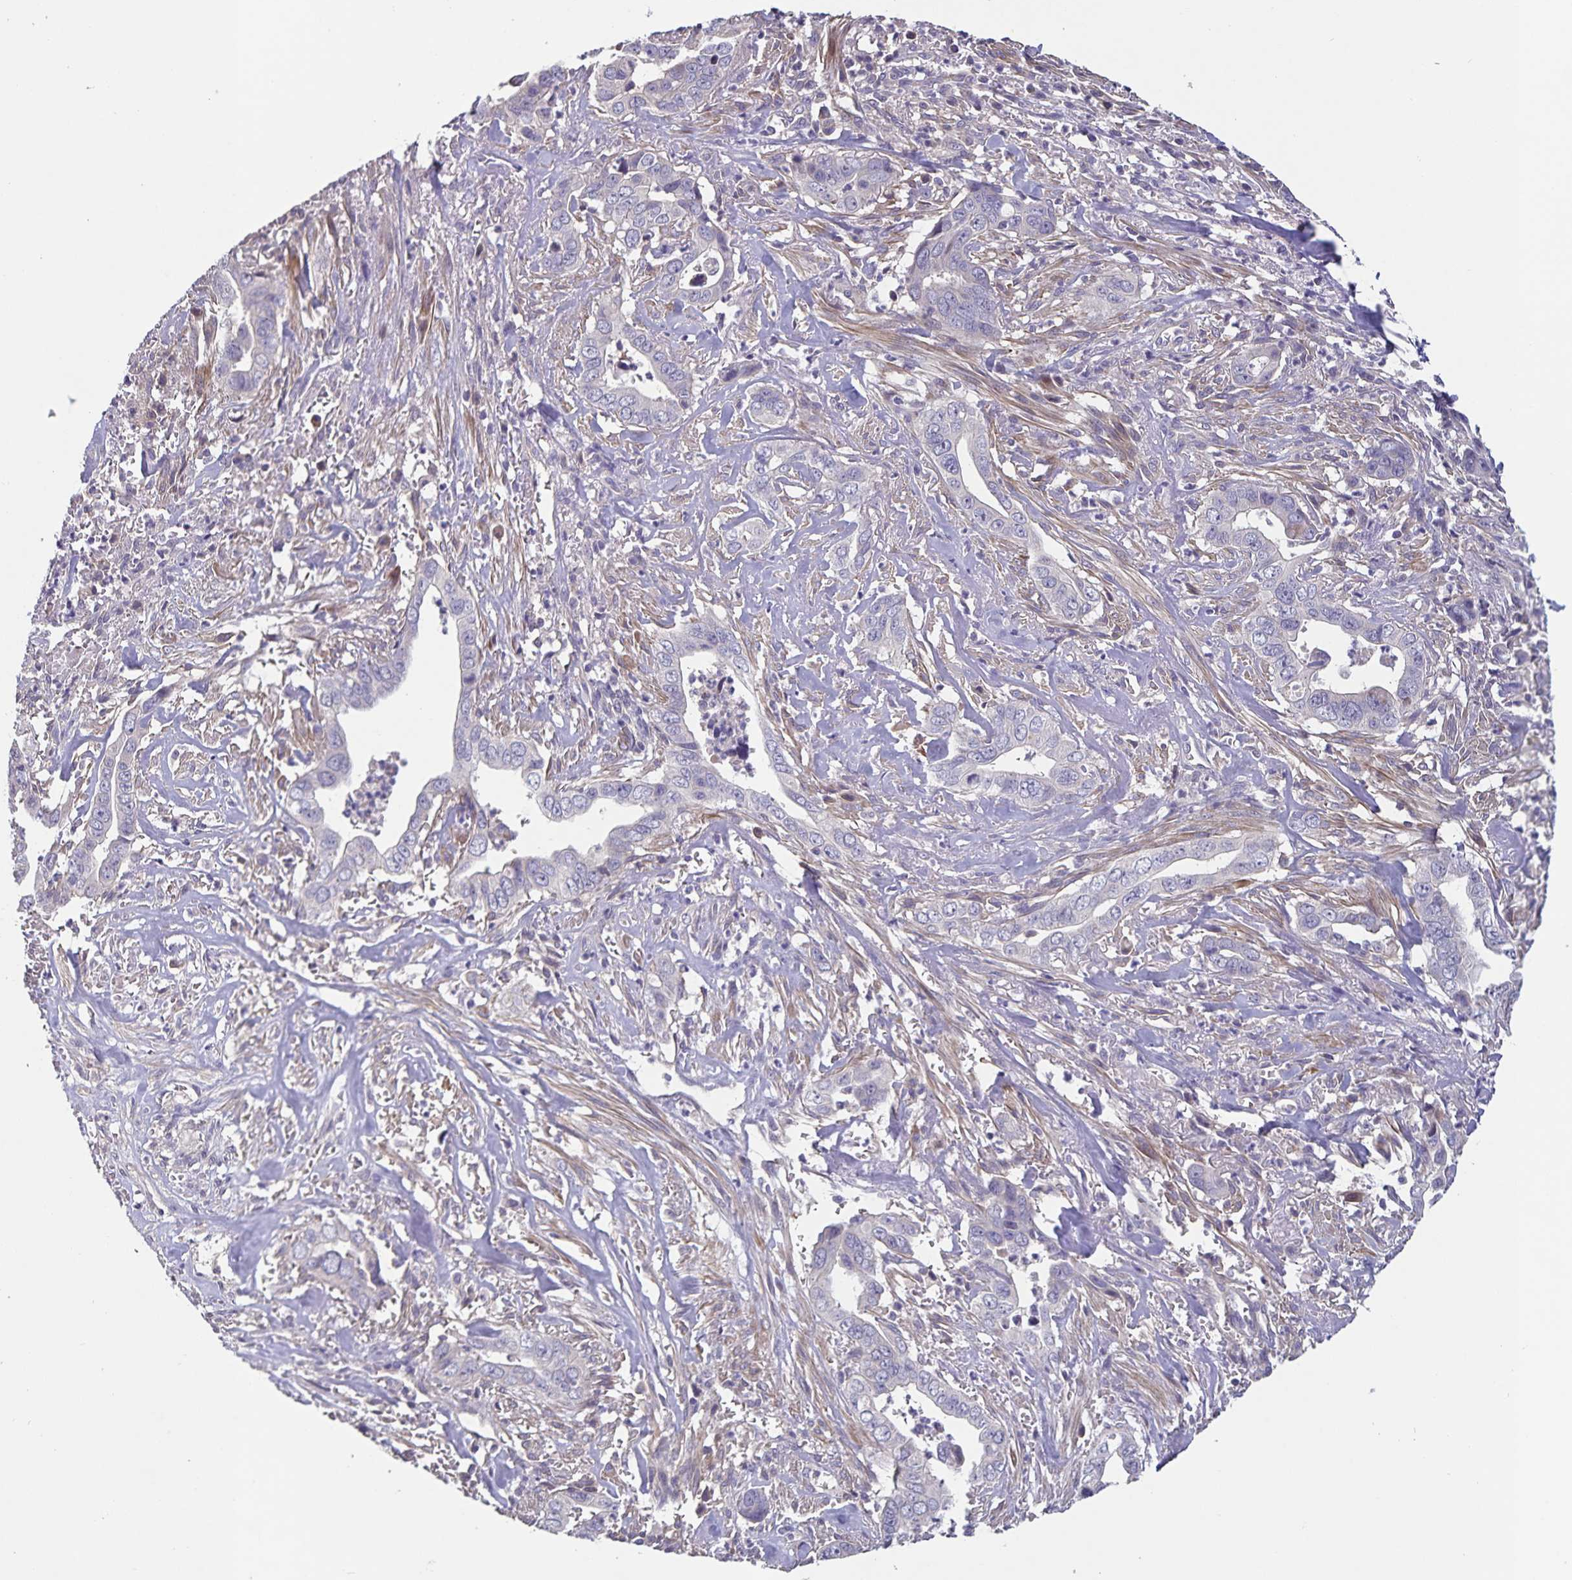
{"staining": {"intensity": "negative", "quantity": "none", "location": "none"}, "tissue": "liver cancer", "cell_type": "Tumor cells", "image_type": "cancer", "snomed": [{"axis": "morphology", "description": "Cholangiocarcinoma"}, {"axis": "topography", "description": "Liver"}], "caption": "DAB immunohistochemical staining of human liver cancer (cholangiocarcinoma) shows no significant expression in tumor cells.", "gene": "FBXL16", "patient": {"sex": "female", "age": 79}}